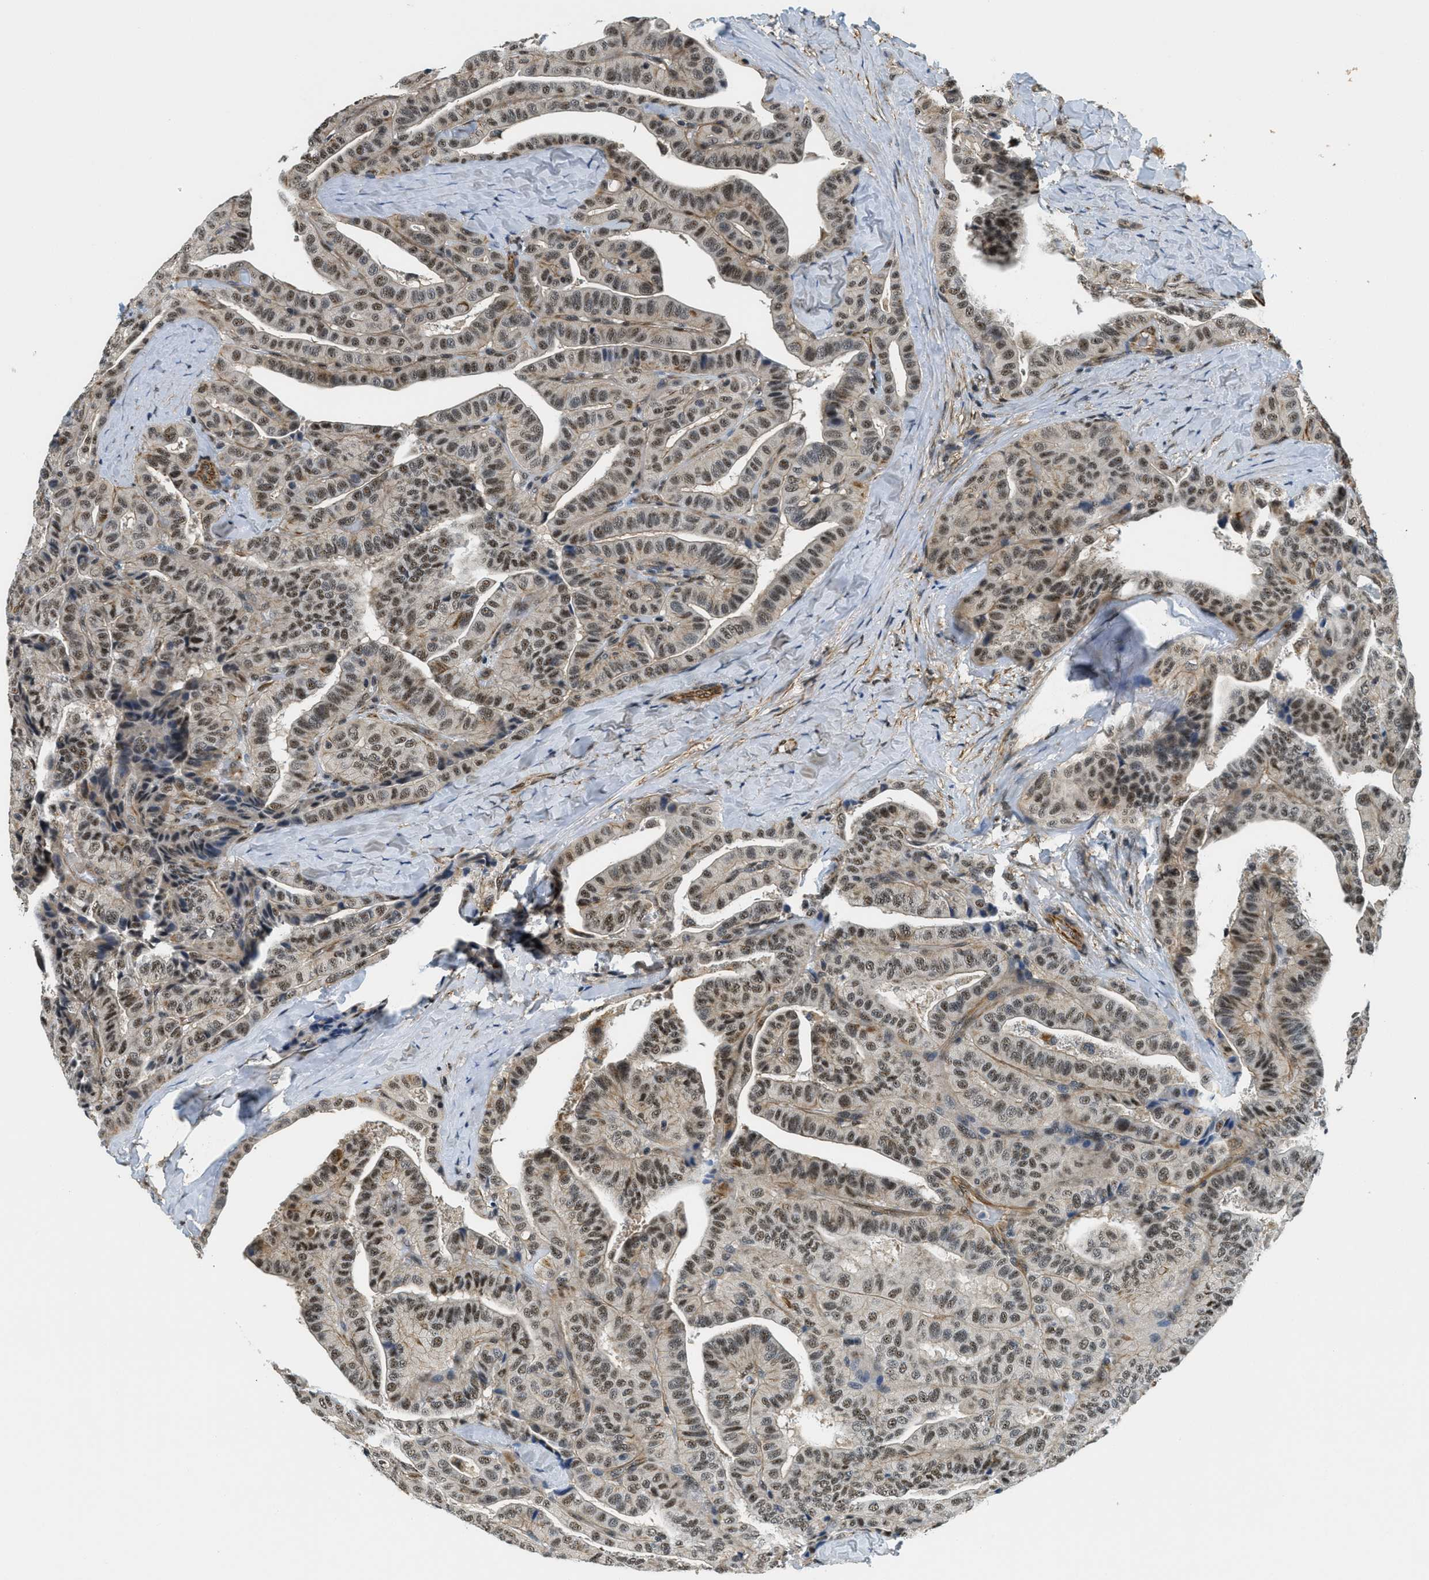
{"staining": {"intensity": "moderate", "quantity": ">75%", "location": "cytoplasmic/membranous,nuclear"}, "tissue": "thyroid cancer", "cell_type": "Tumor cells", "image_type": "cancer", "snomed": [{"axis": "morphology", "description": "Papillary adenocarcinoma, NOS"}, {"axis": "topography", "description": "Thyroid gland"}], "caption": "DAB (3,3'-diaminobenzidine) immunohistochemical staining of thyroid cancer (papillary adenocarcinoma) demonstrates moderate cytoplasmic/membranous and nuclear protein expression in about >75% of tumor cells.", "gene": "CFAP36", "patient": {"sex": "male", "age": 77}}